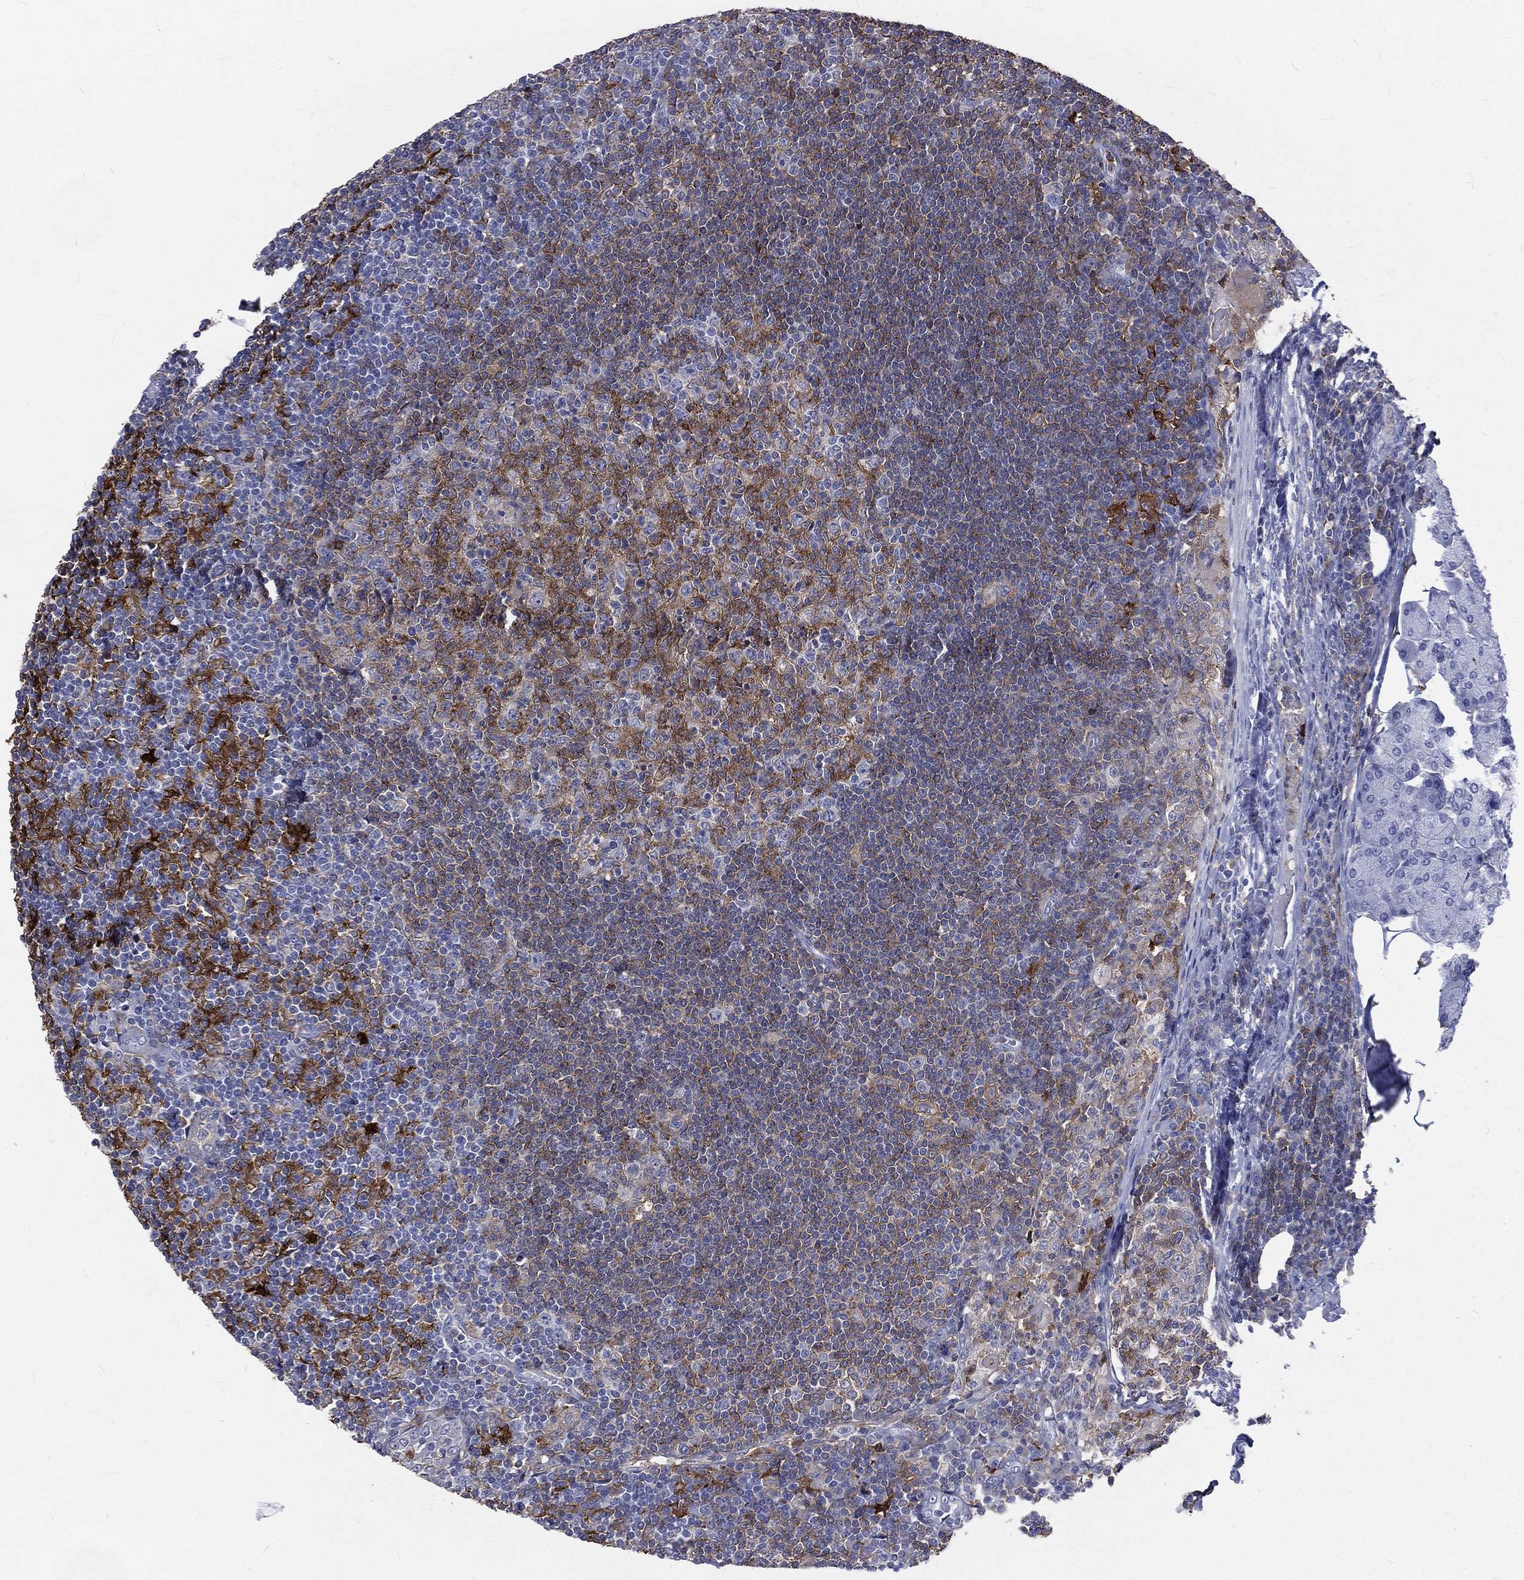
{"staining": {"intensity": "strong", "quantity": "<25%", "location": "cytoplasmic/membranous"}, "tissue": "lymph node", "cell_type": "Germinal center cells", "image_type": "normal", "snomed": [{"axis": "morphology", "description": "Normal tissue, NOS"}, {"axis": "topography", "description": "Lymph node"}, {"axis": "topography", "description": "Salivary gland"}], "caption": "A medium amount of strong cytoplasmic/membranous expression is seen in approximately <25% of germinal center cells in normal lymph node.", "gene": "BASP1", "patient": {"sex": "male", "age": 83}}